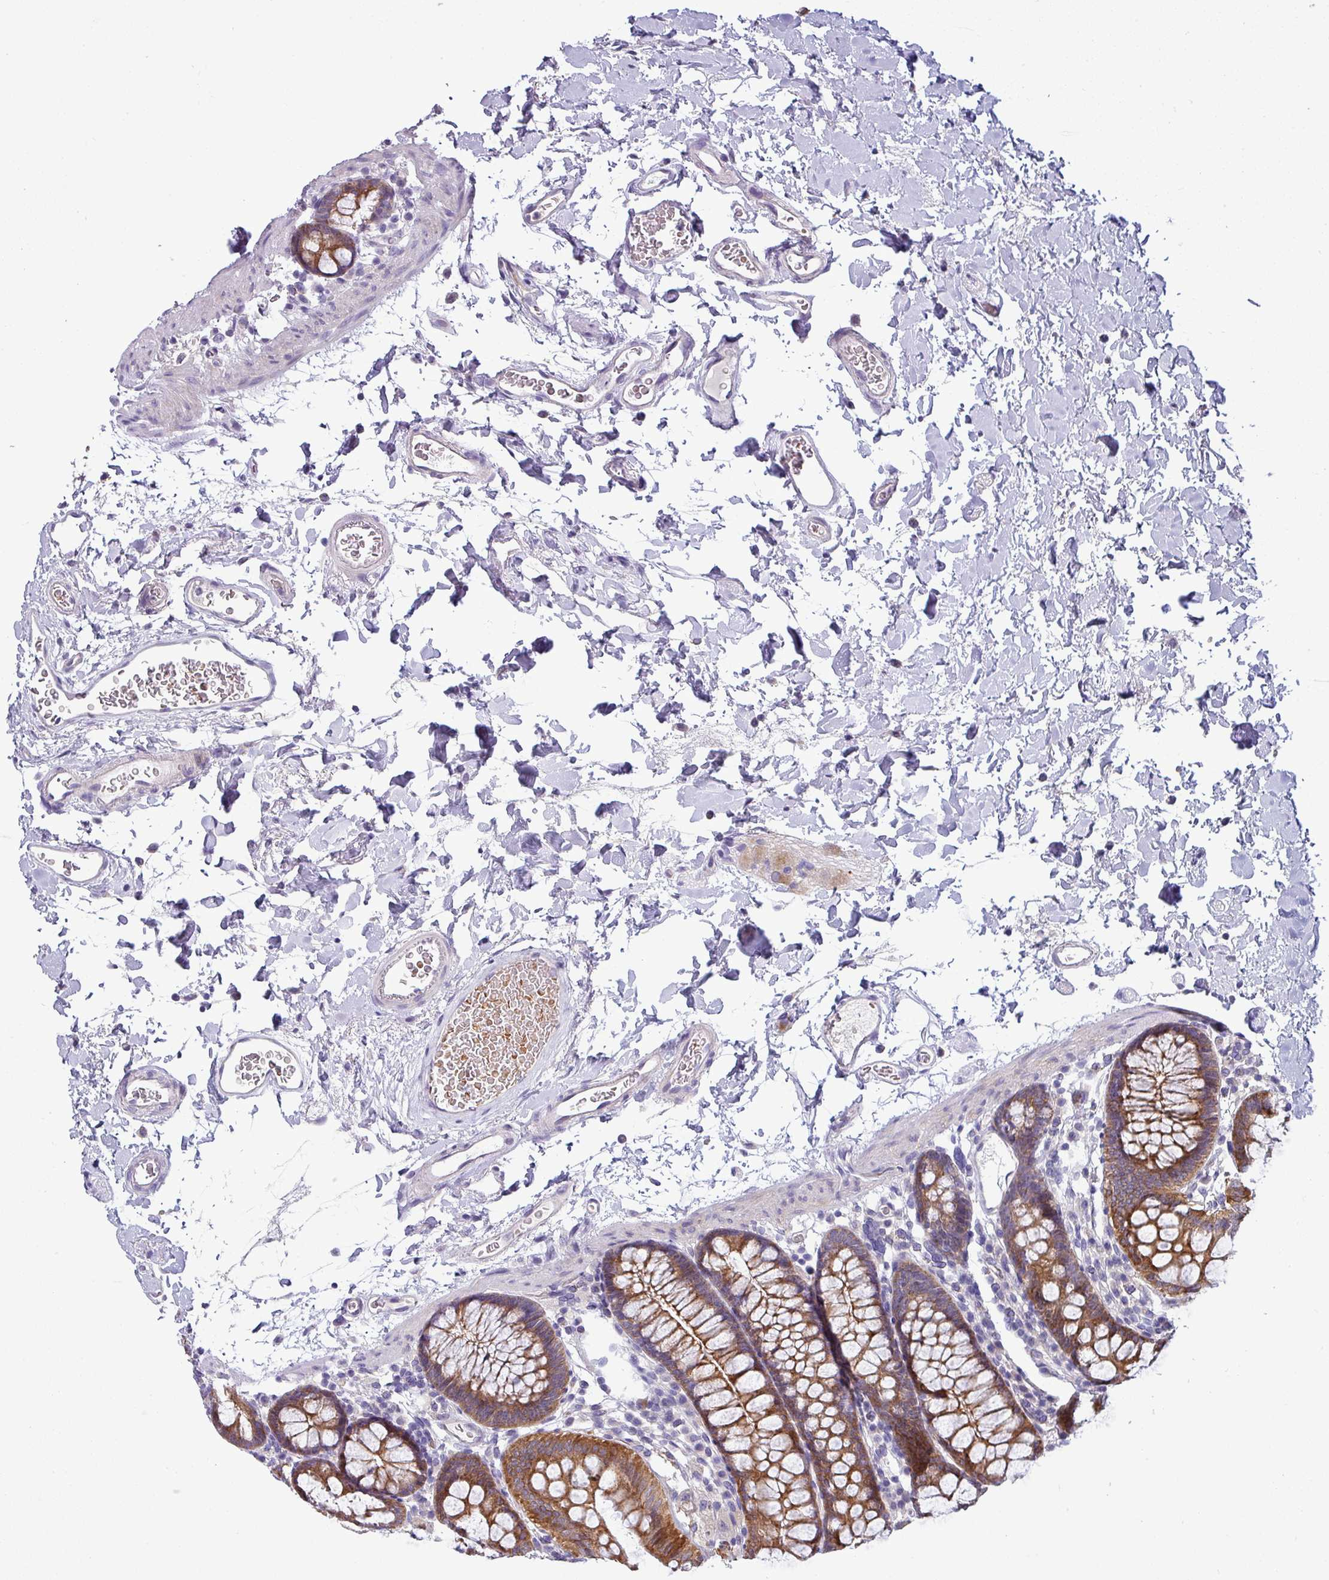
{"staining": {"intensity": "weak", "quantity": "25%-75%", "location": "cytoplasmic/membranous"}, "tissue": "colon", "cell_type": "Endothelial cells", "image_type": "normal", "snomed": [{"axis": "morphology", "description": "Normal tissue, NOS"}, {"axis": "topography", "description": "Colon"}], "caption": "Immunohistochemistry (IHC) photomicrograph of normal colon stained for a protein (brown), which exhibits low levels of weak cytoplasmic/membranous staining in approximately 25%-75% of endothelial cells.", "gene": "ACAP3", "patient": {"sex": "male", "age": 75}}